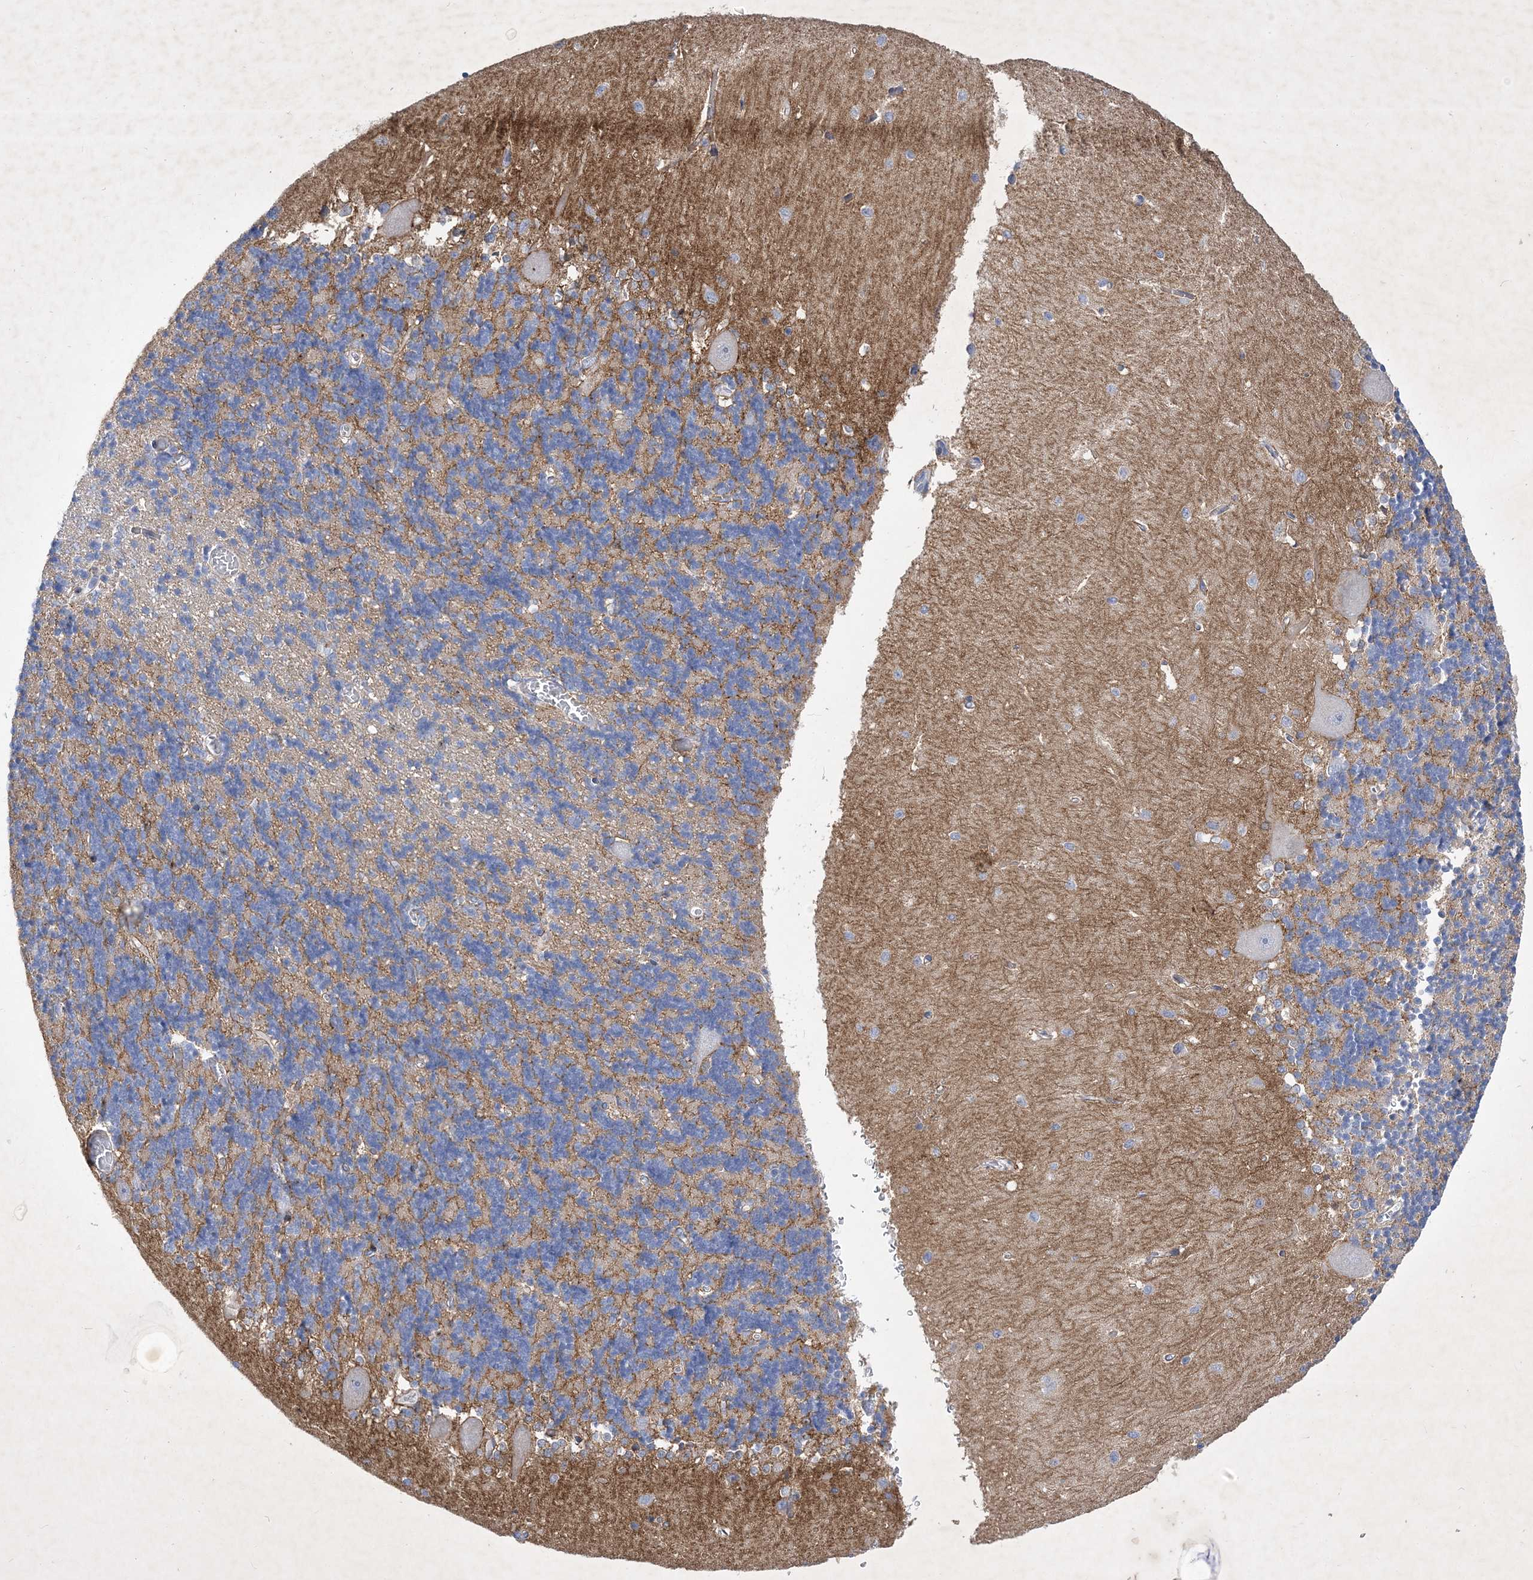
{"staining": {"intensity": "moderate", "quantity": "25%-75%", "location": "cytoplasmic/membranous"}, "tissue": "cerebellum", "cell_type": "Cells in granular layer", "image_type": "normal", "snomed": [{"axis": "morphology", "description": "Normal tissue, NOS"}, {"axis": "topography", "description": "Cerebellum"}], "caption": "Human cerebellum stained for a protein (brown) exhibits moderate cytoplasmic/membranous positive positivity in about 25%-75% of cells in granular layer.", "gene": "GPN1", "patient": {"sex": "male", "age": 37}}